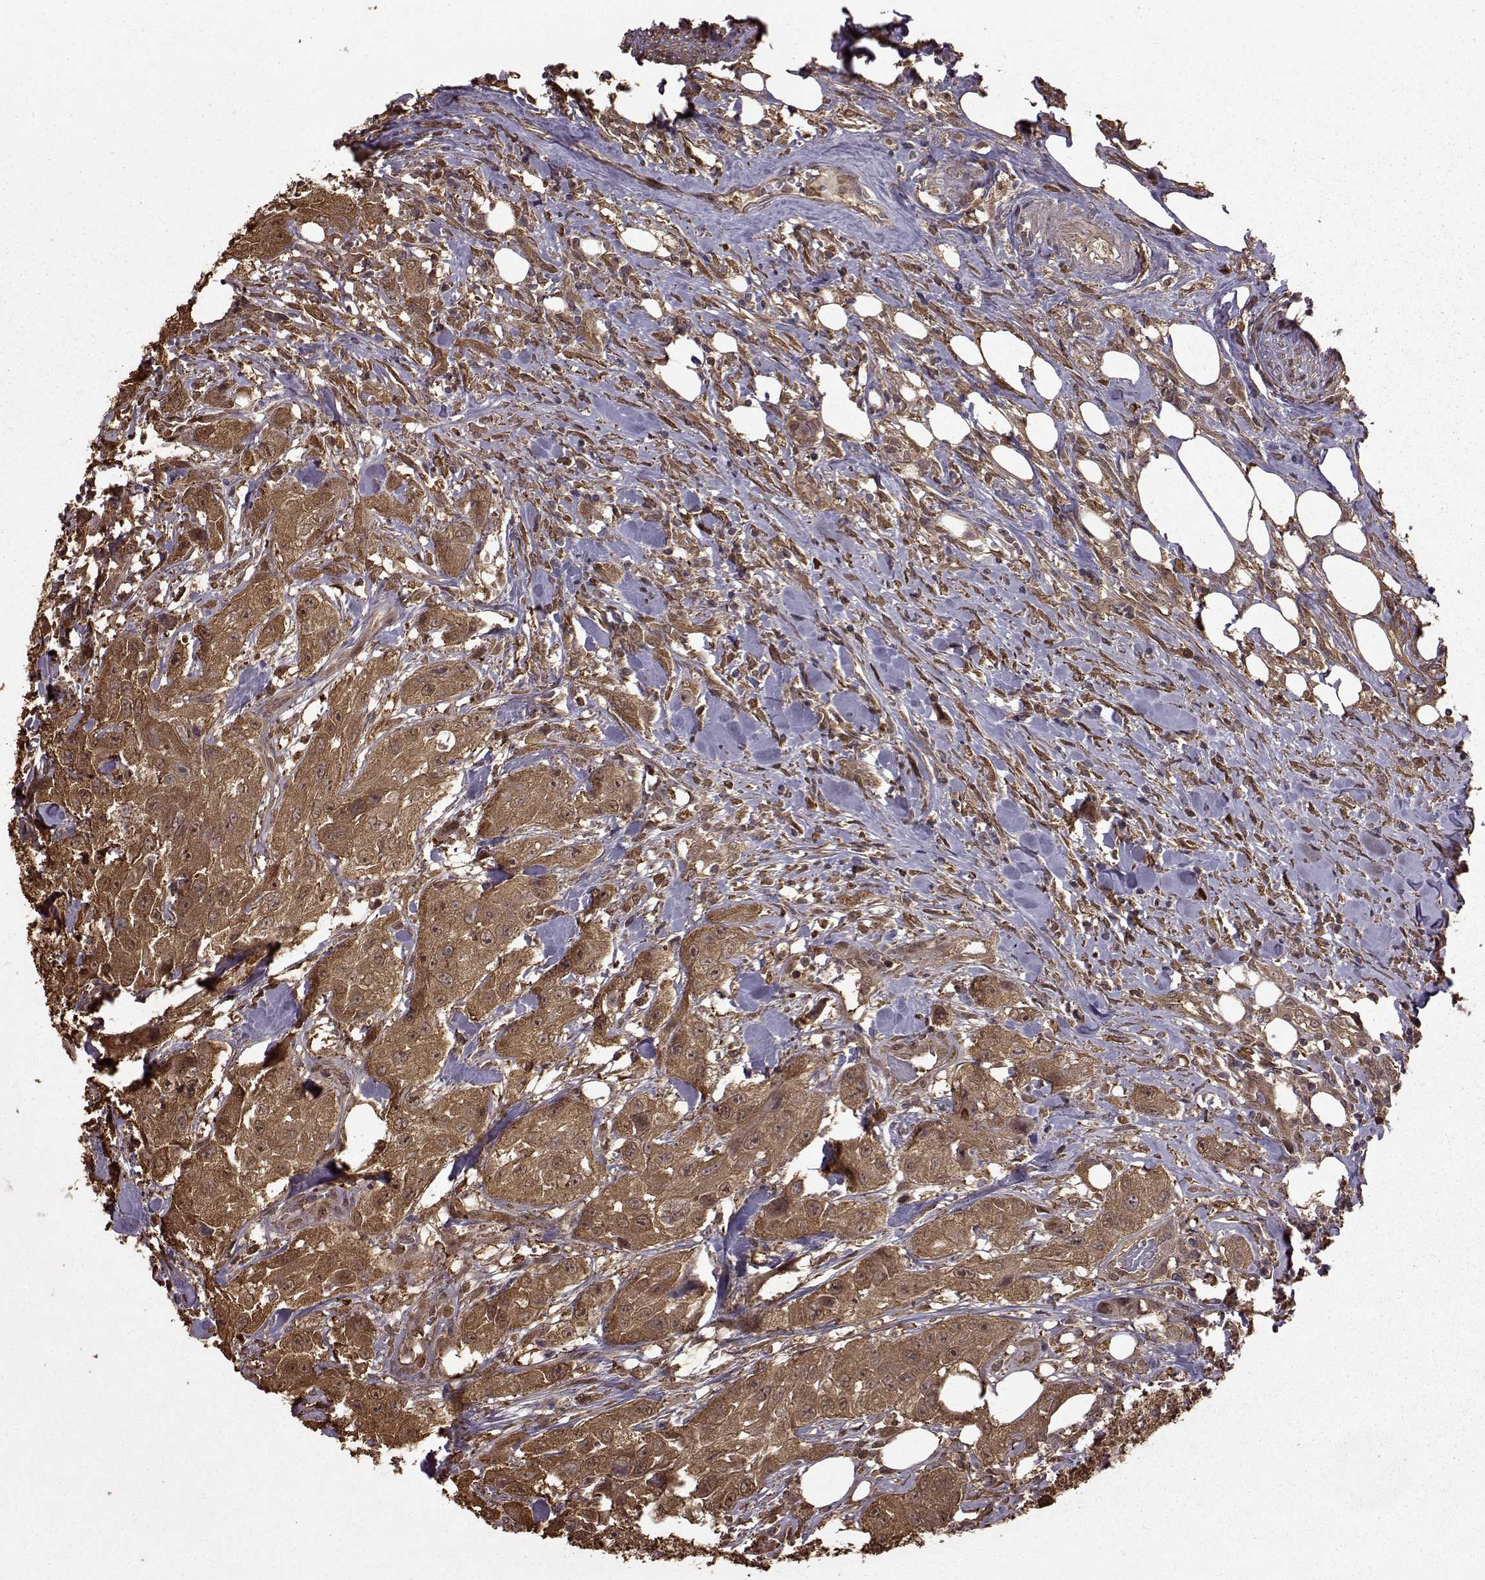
{"staining": {"intensity": "strong", "quantity": ">75%", "location": "cytoplasmic/membranous"}, "tissue": "urothelial cancer", "cell_type": "Tumor cells", "image_type": "cancer", "snomed": [{"axis": "morphology", "description": "Urothelial carcinoma, High grade"}, {"axis": "topography", "description": "Urinary bladder"}], "caption": "A brown stain labels strong cytoplasmic/membranous expression of a protein in high-grade urothelial carcinoma tumor cells. The staining is performed using DAB (3,3'-diaminobenzidine) brown chromogen to label protein expression. The nuclei are counter-stained blue using hematoxylin.", "gene": "NME1-NME2", "patient": {"sex": "male", "age": 79}}